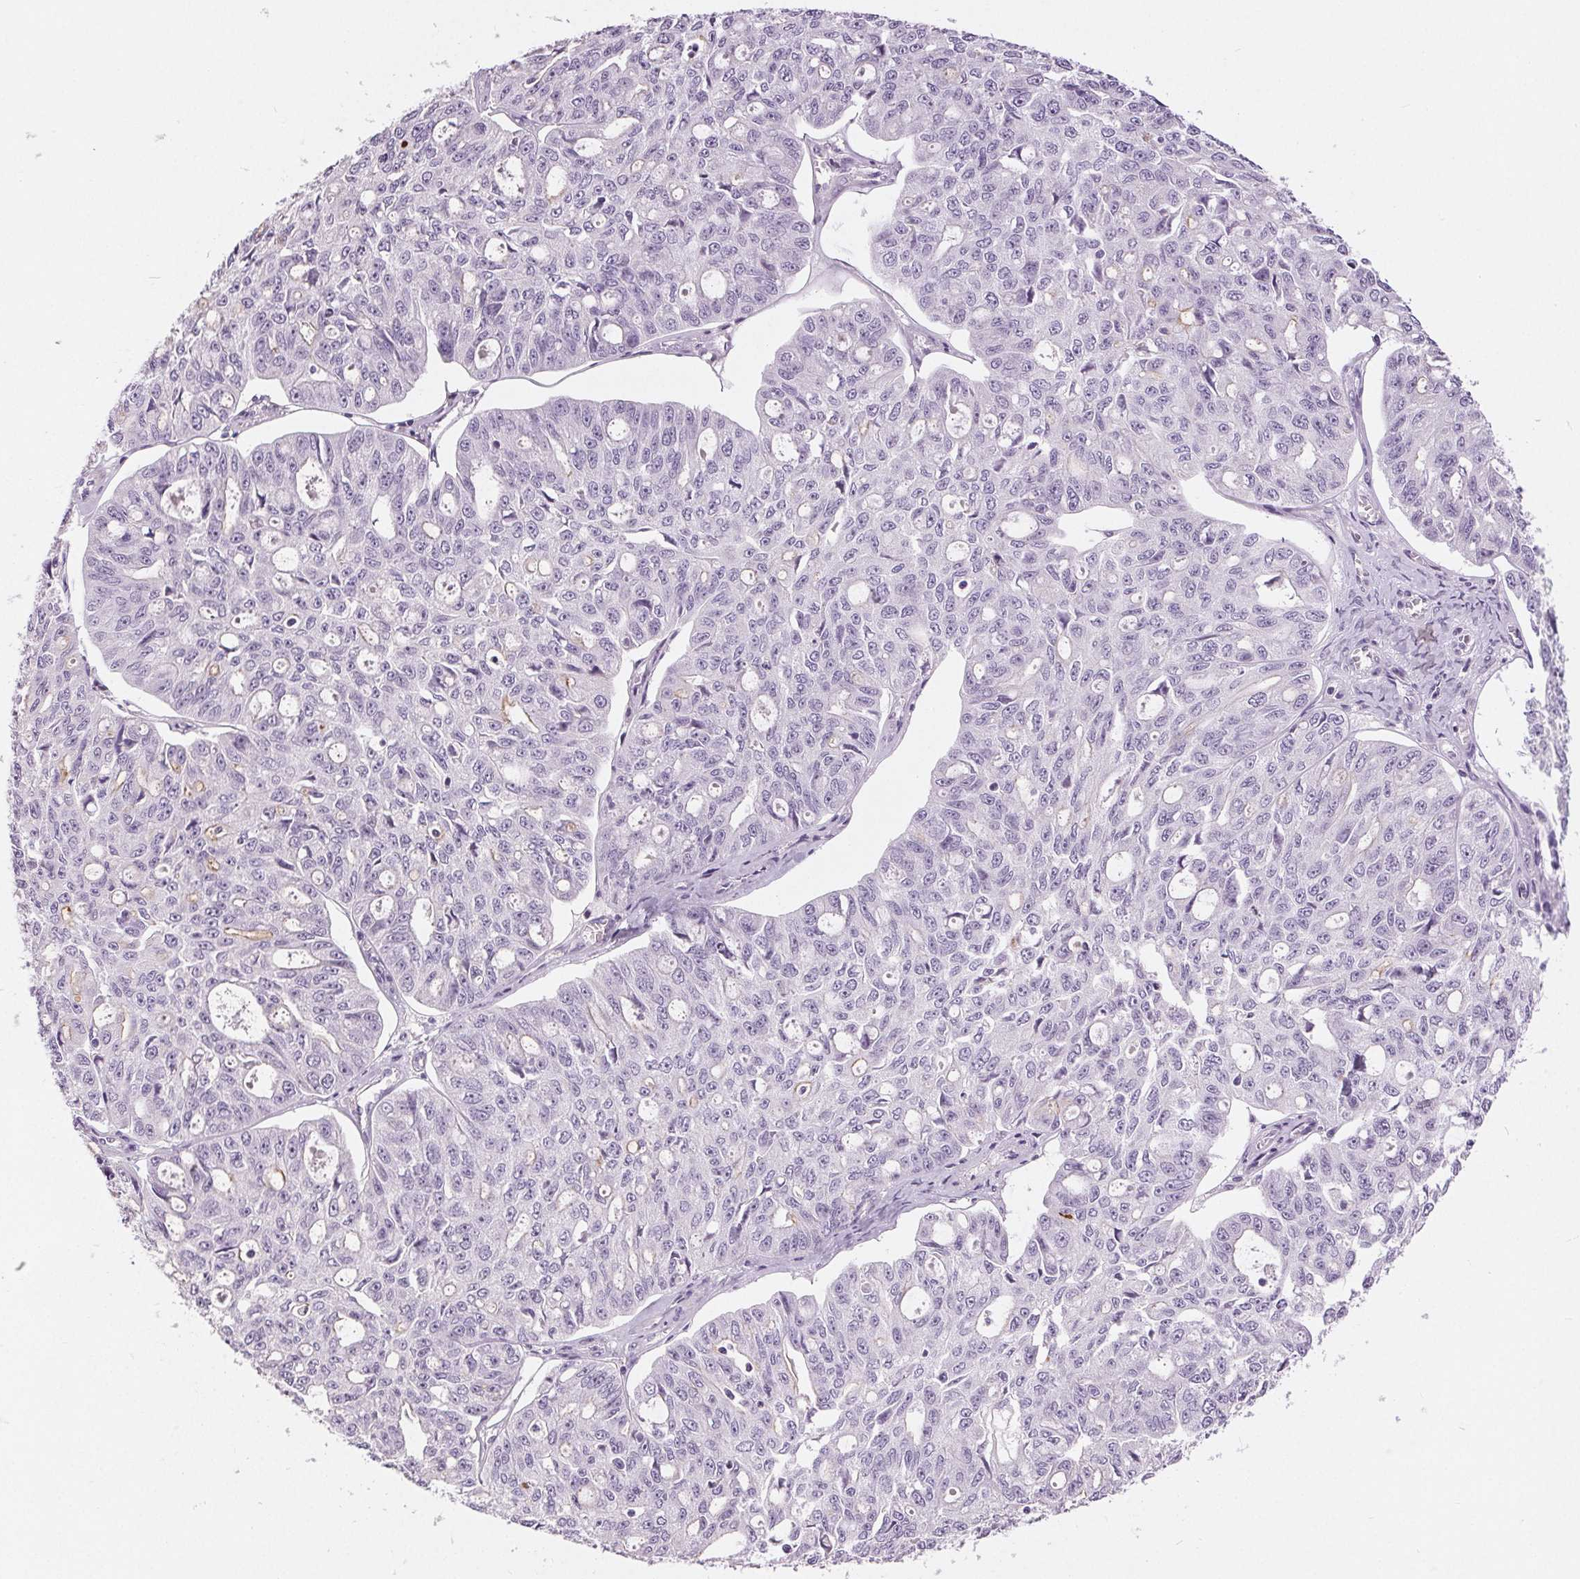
{"staining": {"intensity": "weak", "quantity": "<25%", "location": "cytoplasmic/membranous"}, "tissue": "ovarian cancer", "cell_type": "Tumor cells", "image_type": "cancer", "snomed": [{"axis": "morphology", "description": "Carcinoma, endometroid"}, {"axis": "topography", "description": "Ovary"}], "caption": "Ovarian cancer (endometroid carcinoma) was stained to show a protein in brown. There is no significant positivity in tumor cells.", "gene": "MISP", "patient": {"sex": "female", "age": 65}}